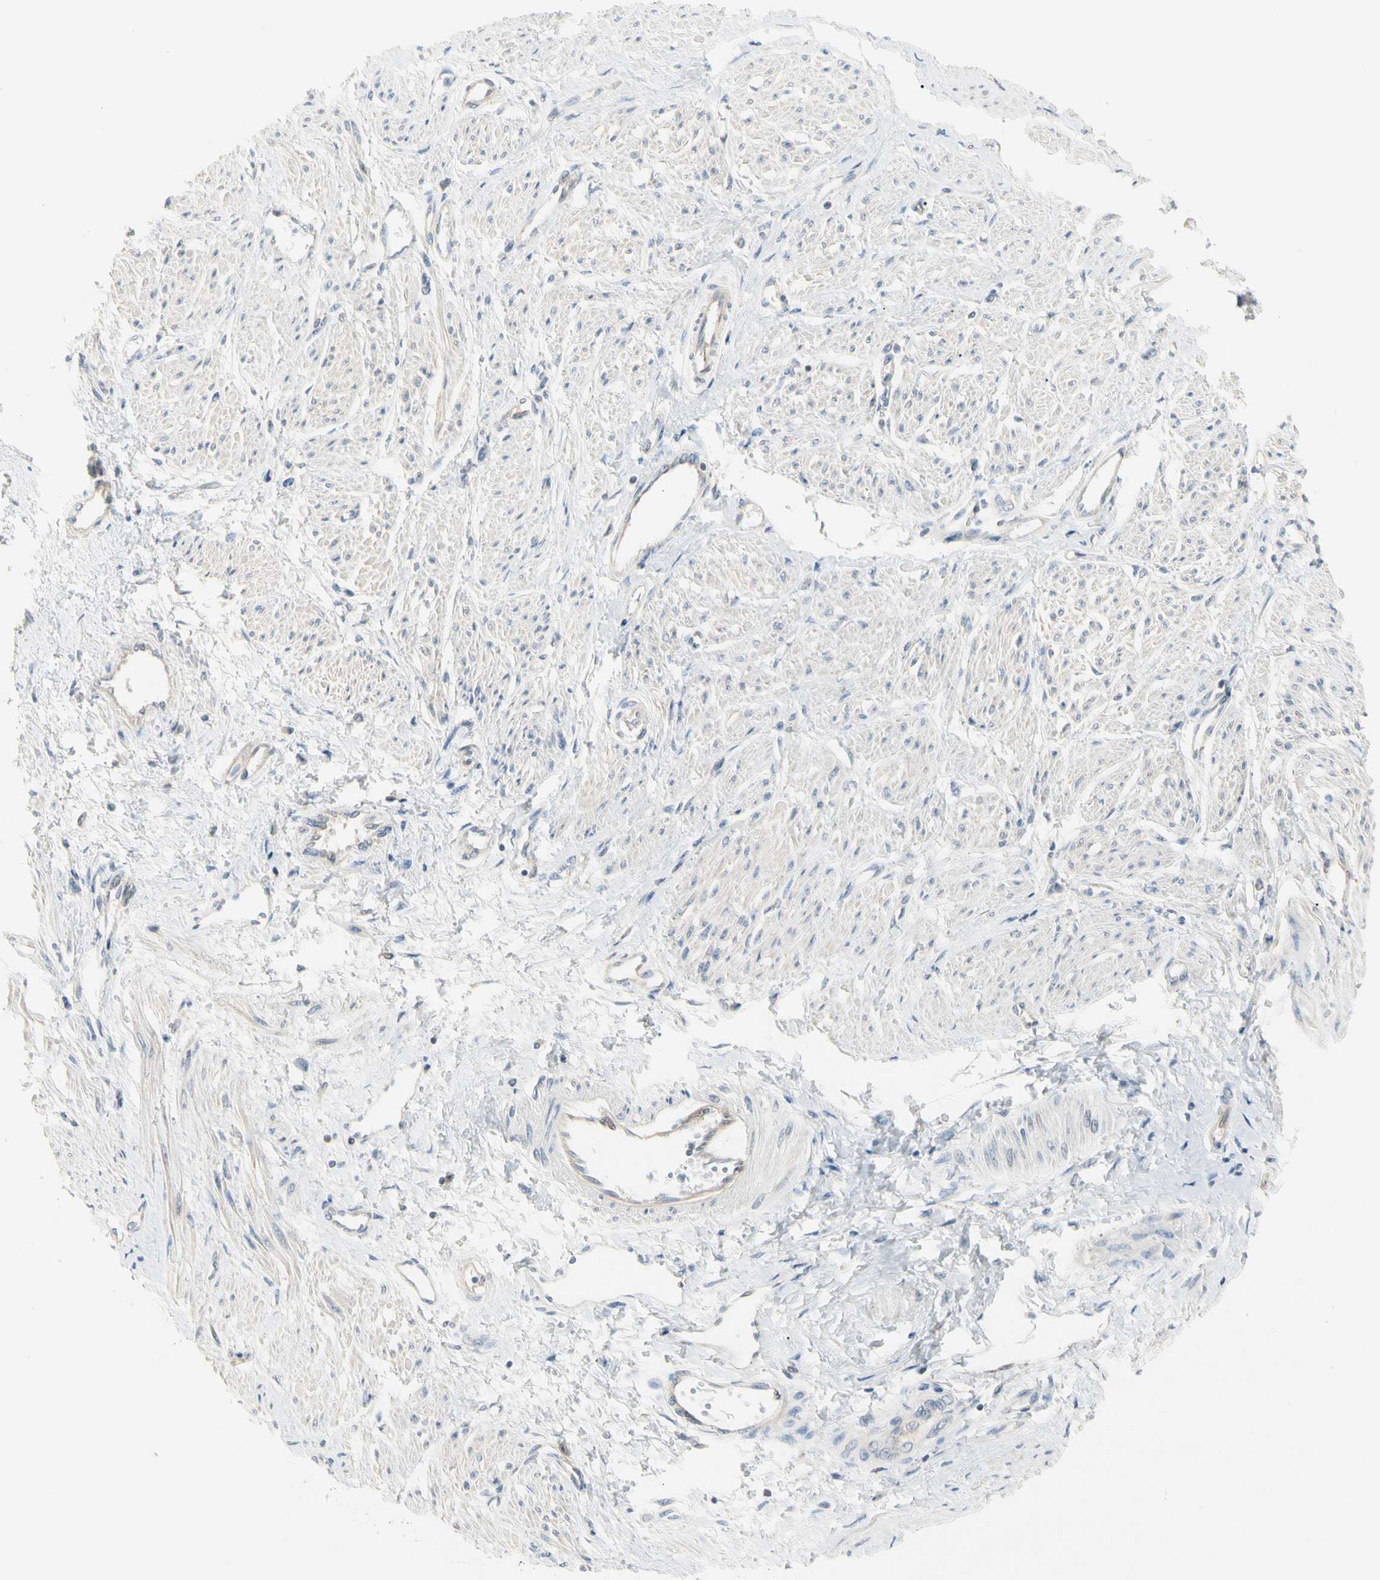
{"staining": {"intensity": "weak", "quantity": "<25%", "location": "cytoplasmic/membranous"}, "tissue": "smooth muscle", "cell_type": "Smooth muscle cells", "image_type": "normal", "snomed": [{"axis": "morphology", "description": "Normal tissue, NOS"}, {"axis": "topography", "description": "Smooth muscle"}, {"axis": "topography", "description": "Uterus"}], "caption": "The image demonstrates no significant expression in smooth muscle cells of smooth muscle.", "gene": "NFKB2", "patient": {"sex": "female", "age": 39}}